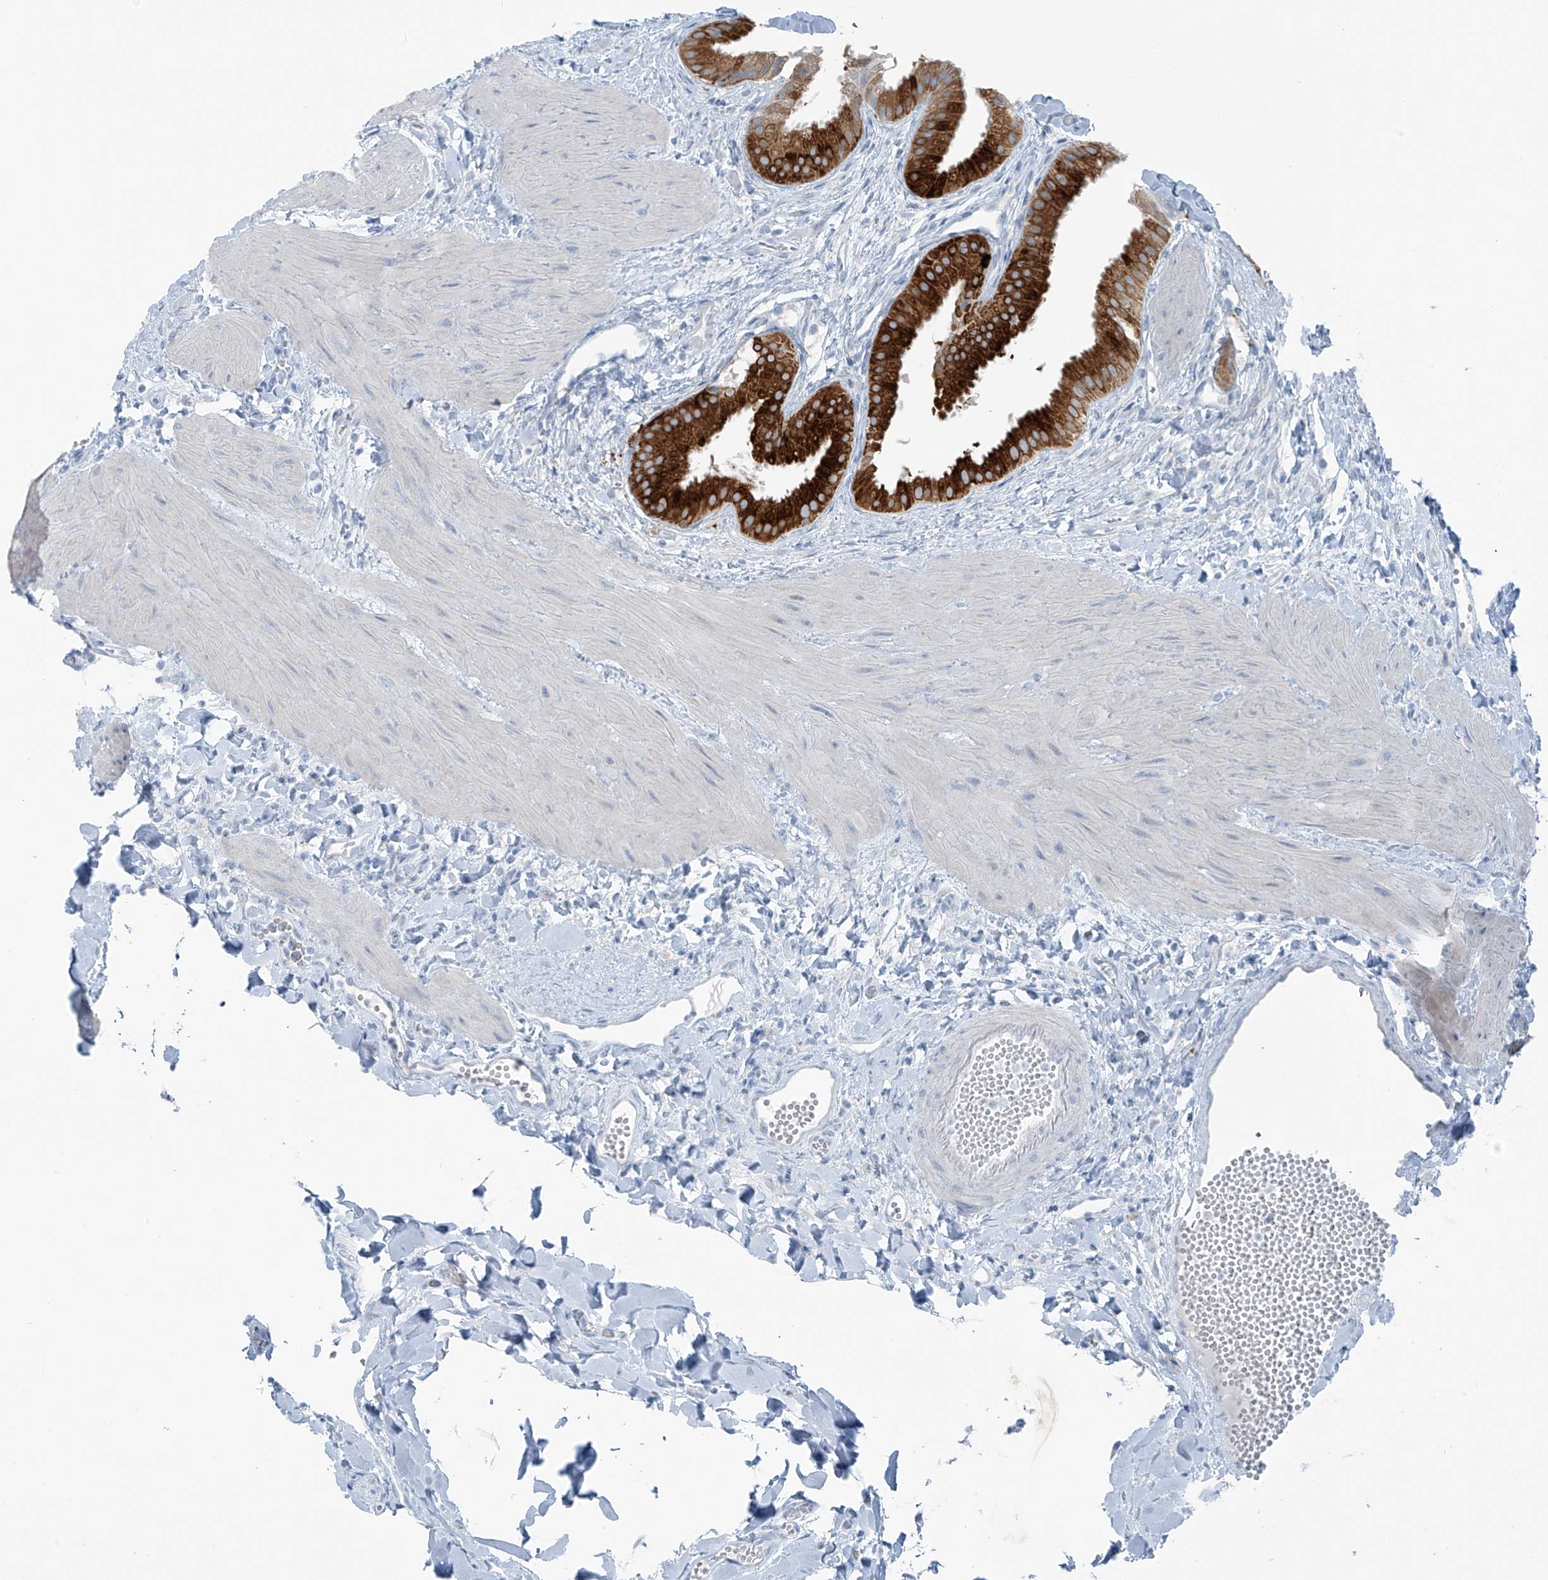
{"staining": {"intensity": "strong", "quantity": "25%-75%", "location": "nuclear"}, "tissue": "gallbladder", "cell_type": "Glandular cells", "image_type": "normal", "snomed": [{"axis": "morphology", "description": "Normal tissue, NOS"}, {"axis": "topography", "description": "Gallbladder"}], "caption": "This is an image of IHC staining of unremarkable gallbladder, which shows strong positivity in the nuclear of glandular cells.", "gene": "SLC25A43", "patient": {"sex": "male", "age": 55}}